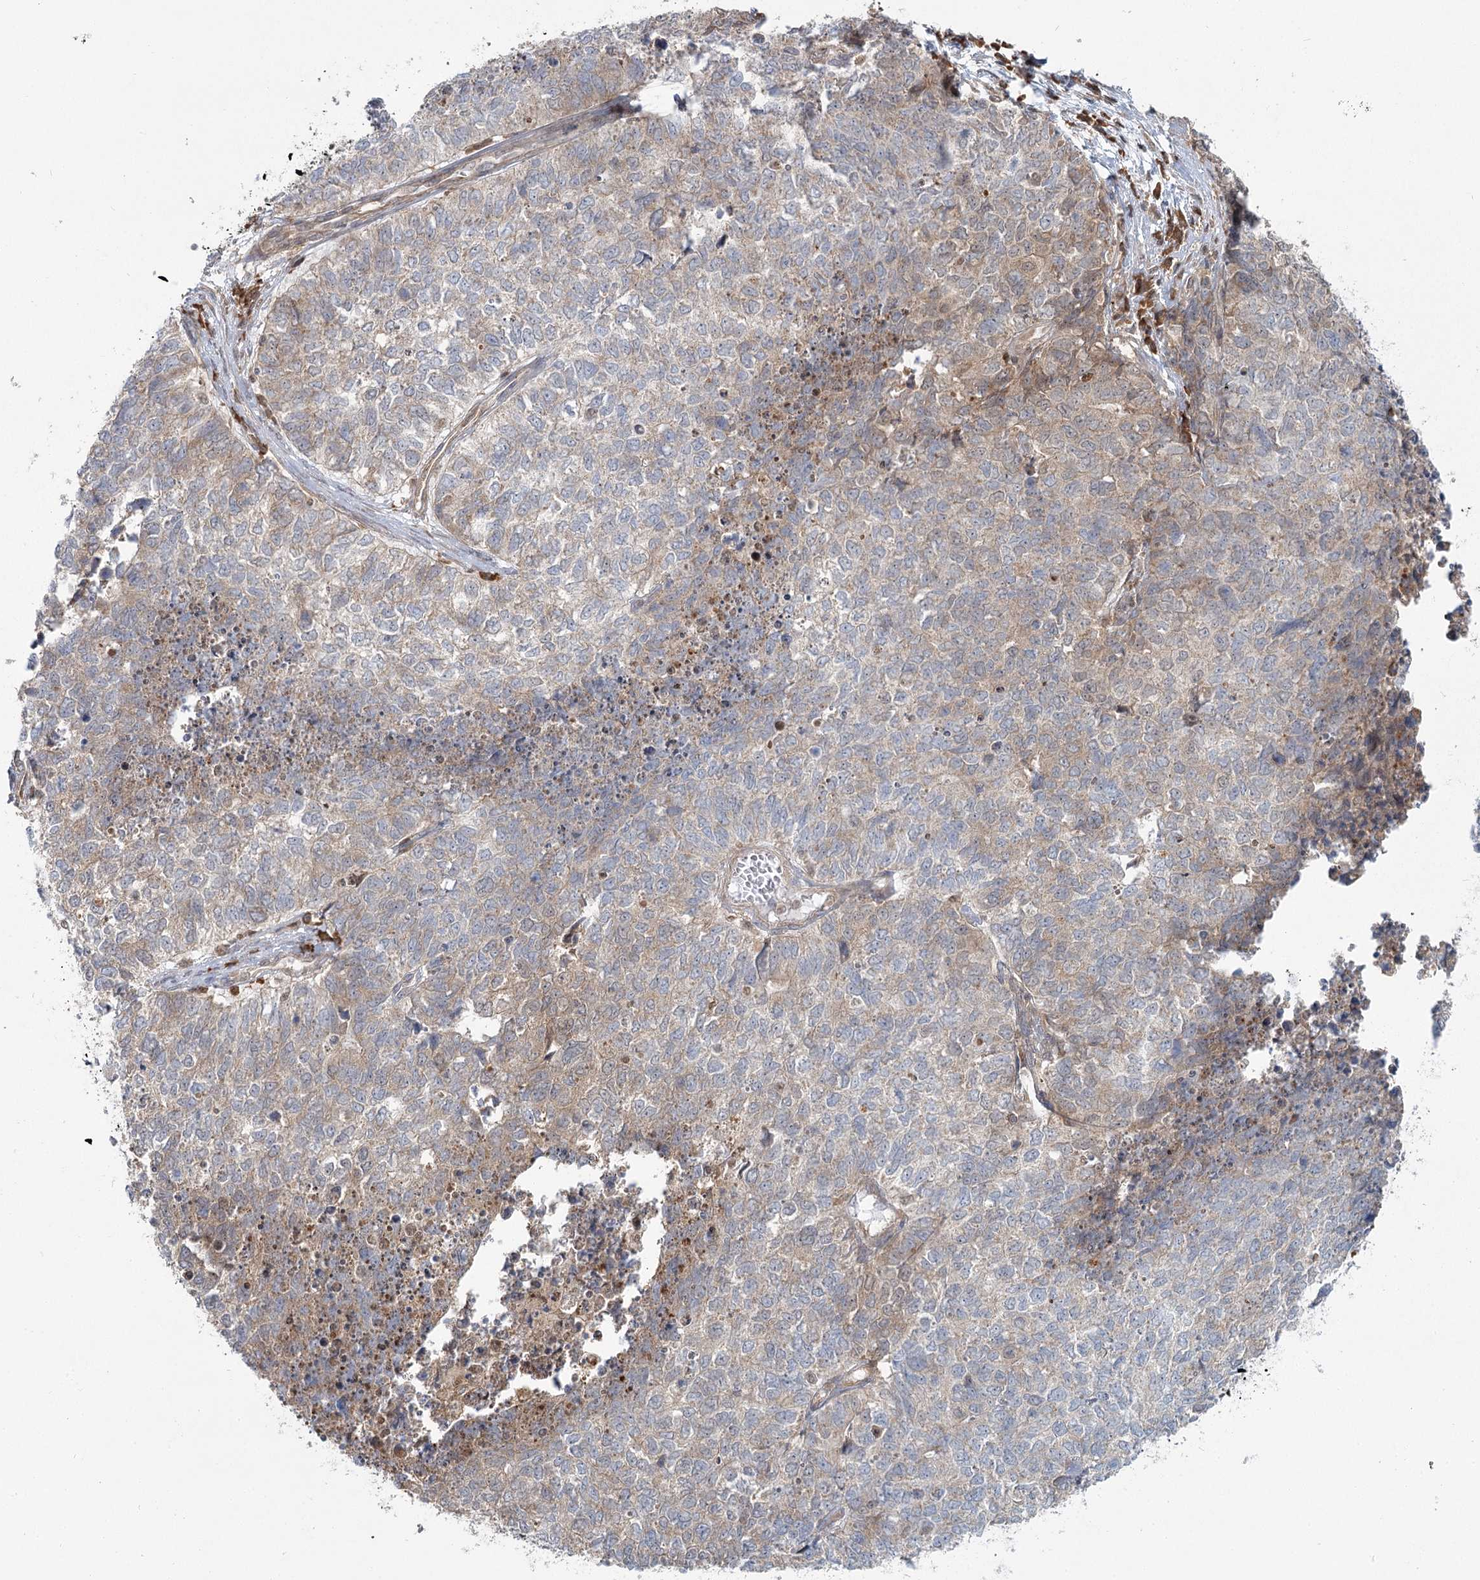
{"staining": {"intensity": "weak", "quantity": "25%-75%", "location": "cytoplasmic/membranous"}, "tissue": "cervical cancer", "cell_type": "Tumor cells", "image_type": "cancer", "snomed": [{"axis": "morphology", "description": "Squamous cell carcinoma, NOS"}, {"axis": "topography", "description": "Cervix"}], "caption": "This is an image of IHC staining of cervical cancer (squamous cell carcinoma), which shows weak staining in the cytoplasmic/membranous of tumor cells.", "gene": "THNSL1", "patient": {"sex": "female", "age": 63}}